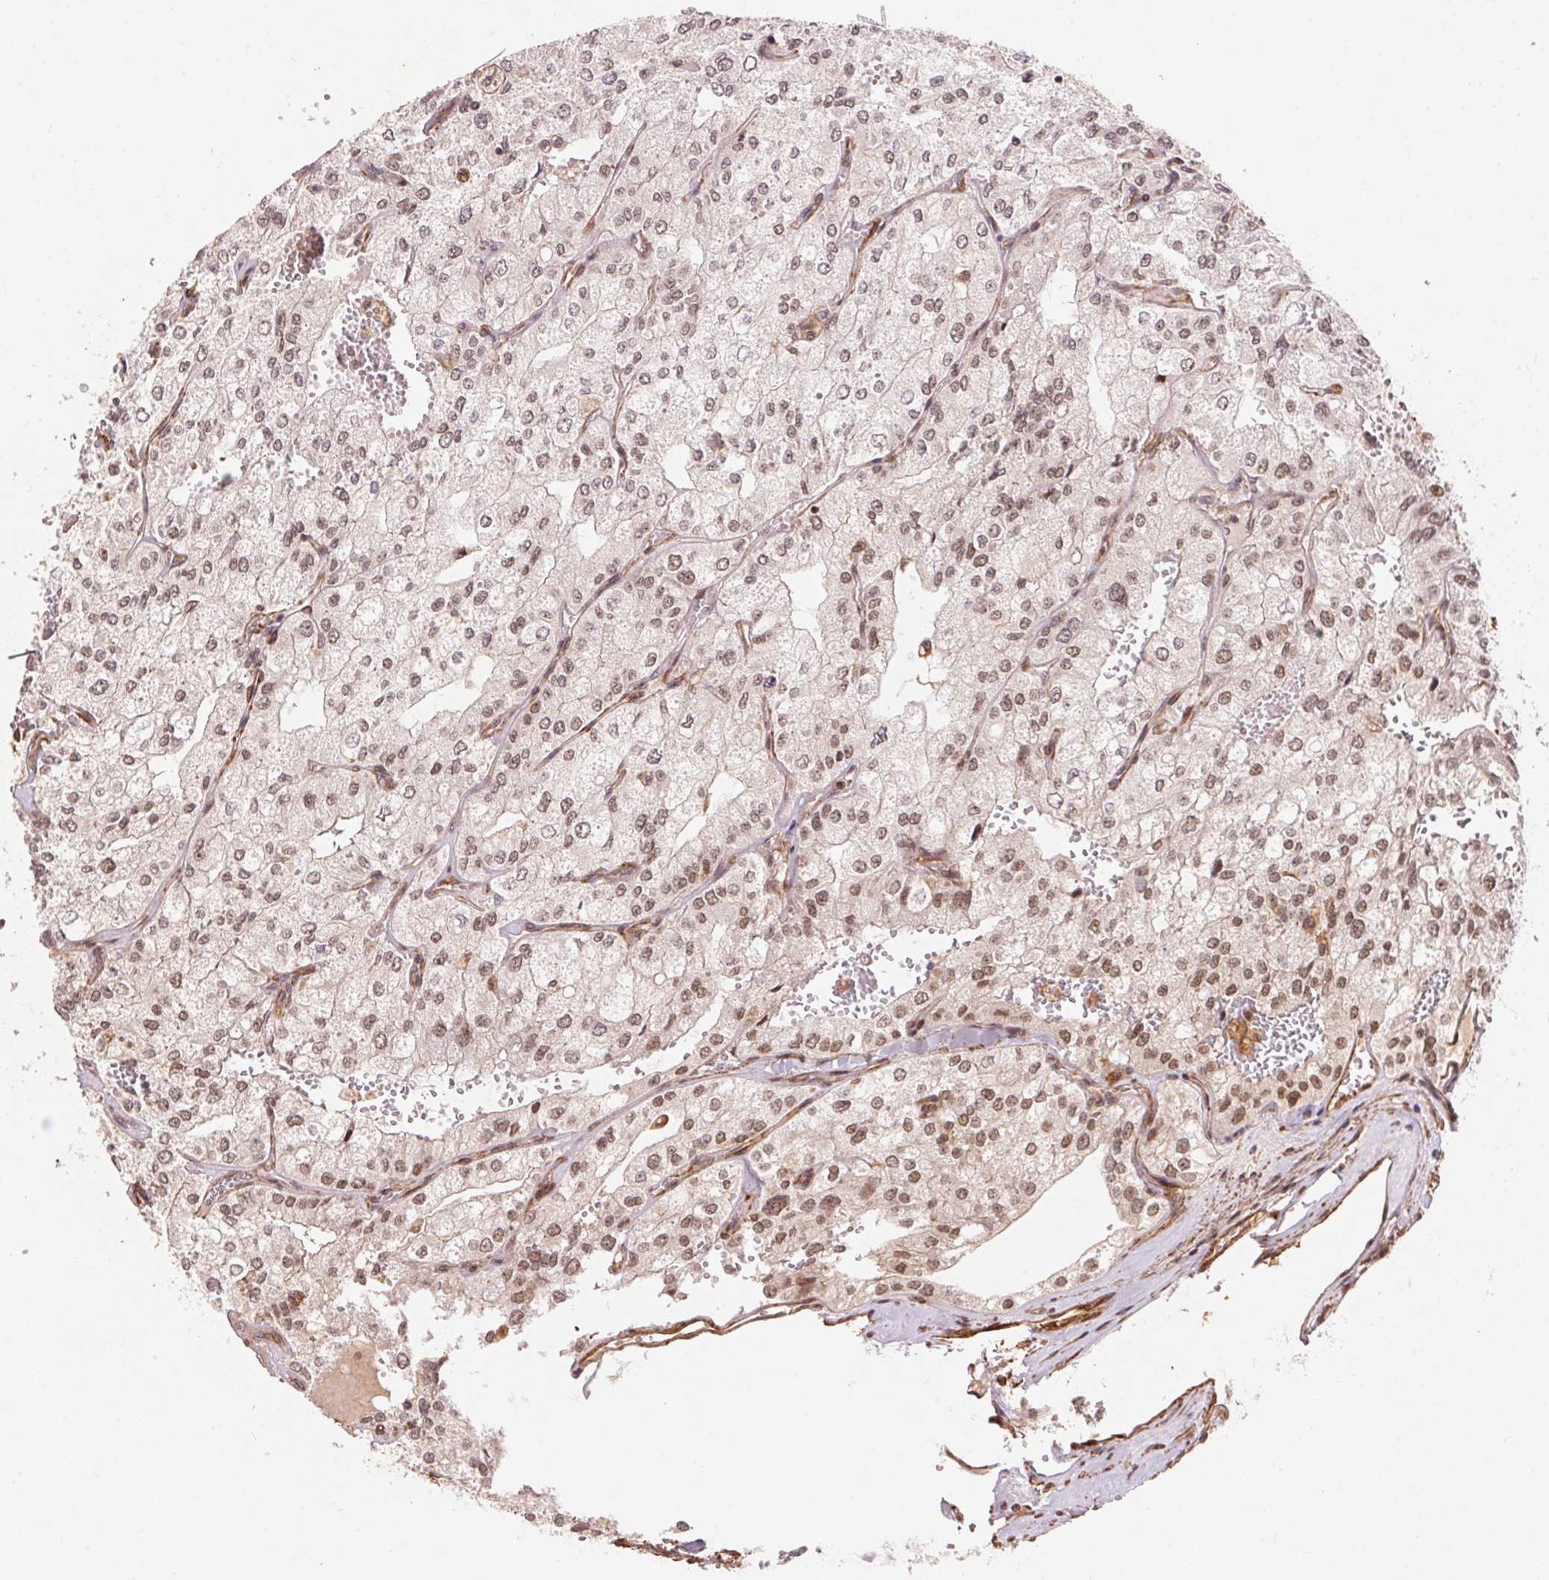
{"staining": {"intensity": "moderate", "quantity": "25%-75%", "location": "nuclear"}, "tissue": "renal cancer", "cell_type": "Tumor cells", "image_type": "cancer", "snomed": [{"axis": "morphology", "description": "Adenocarcinoma, NOS"}, {"axis": "topography", "description": "Kidney"}], "caption": "A high-resolution micrograph shows immunohistochemistry staining of adenocarcinoma (renal), which shows moderate nuclear positivity in approximately 25%-75% of tumor cells. The staining was performed using DAB to visualize the protein expression in brown, while the nuclei were stained in blue with hematoxylin (Magnification: 20x).", "gene": "TNIP2", "patient": {"sex": "female", "age": 70}}